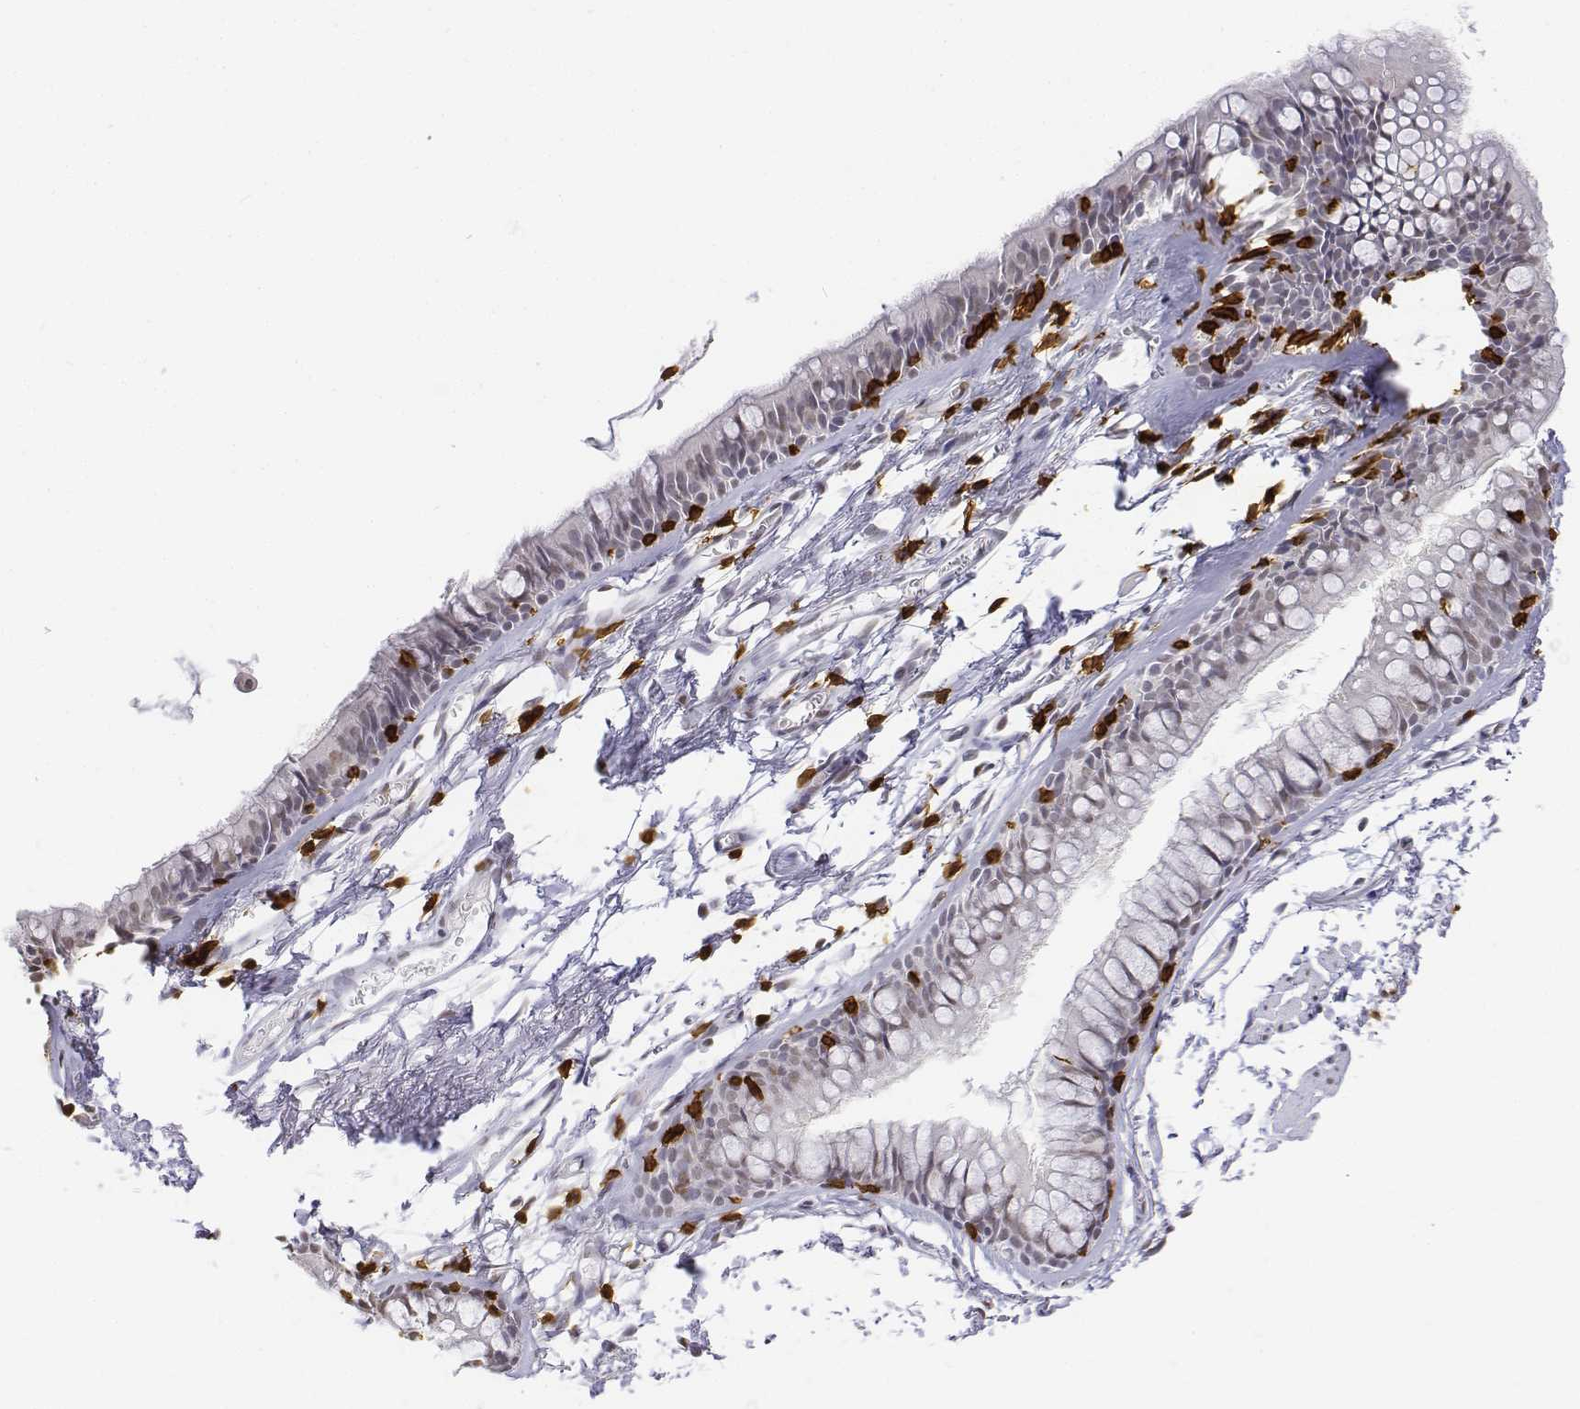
{"staining": {"intensity": "negative", "quantity": "none", "location": "none"}, "tissue": "soft tissue", "cell_type": "Fibroblasts", "image_type": "normal", "snomed": [{"axis": "morphology", "description": "Normal tissue, NOS"}, {"axis": "topography", "description": "Cartilage tissue"}, {"axis": "topography", "description": "Bronchus"}], "caption": "Soft tissue stained for a protein using immunohistochemistry (IHC) reveals no positivity fibroblasts.", "gene": "CD3E", "patient": {"sex": "female", "age": 79}}